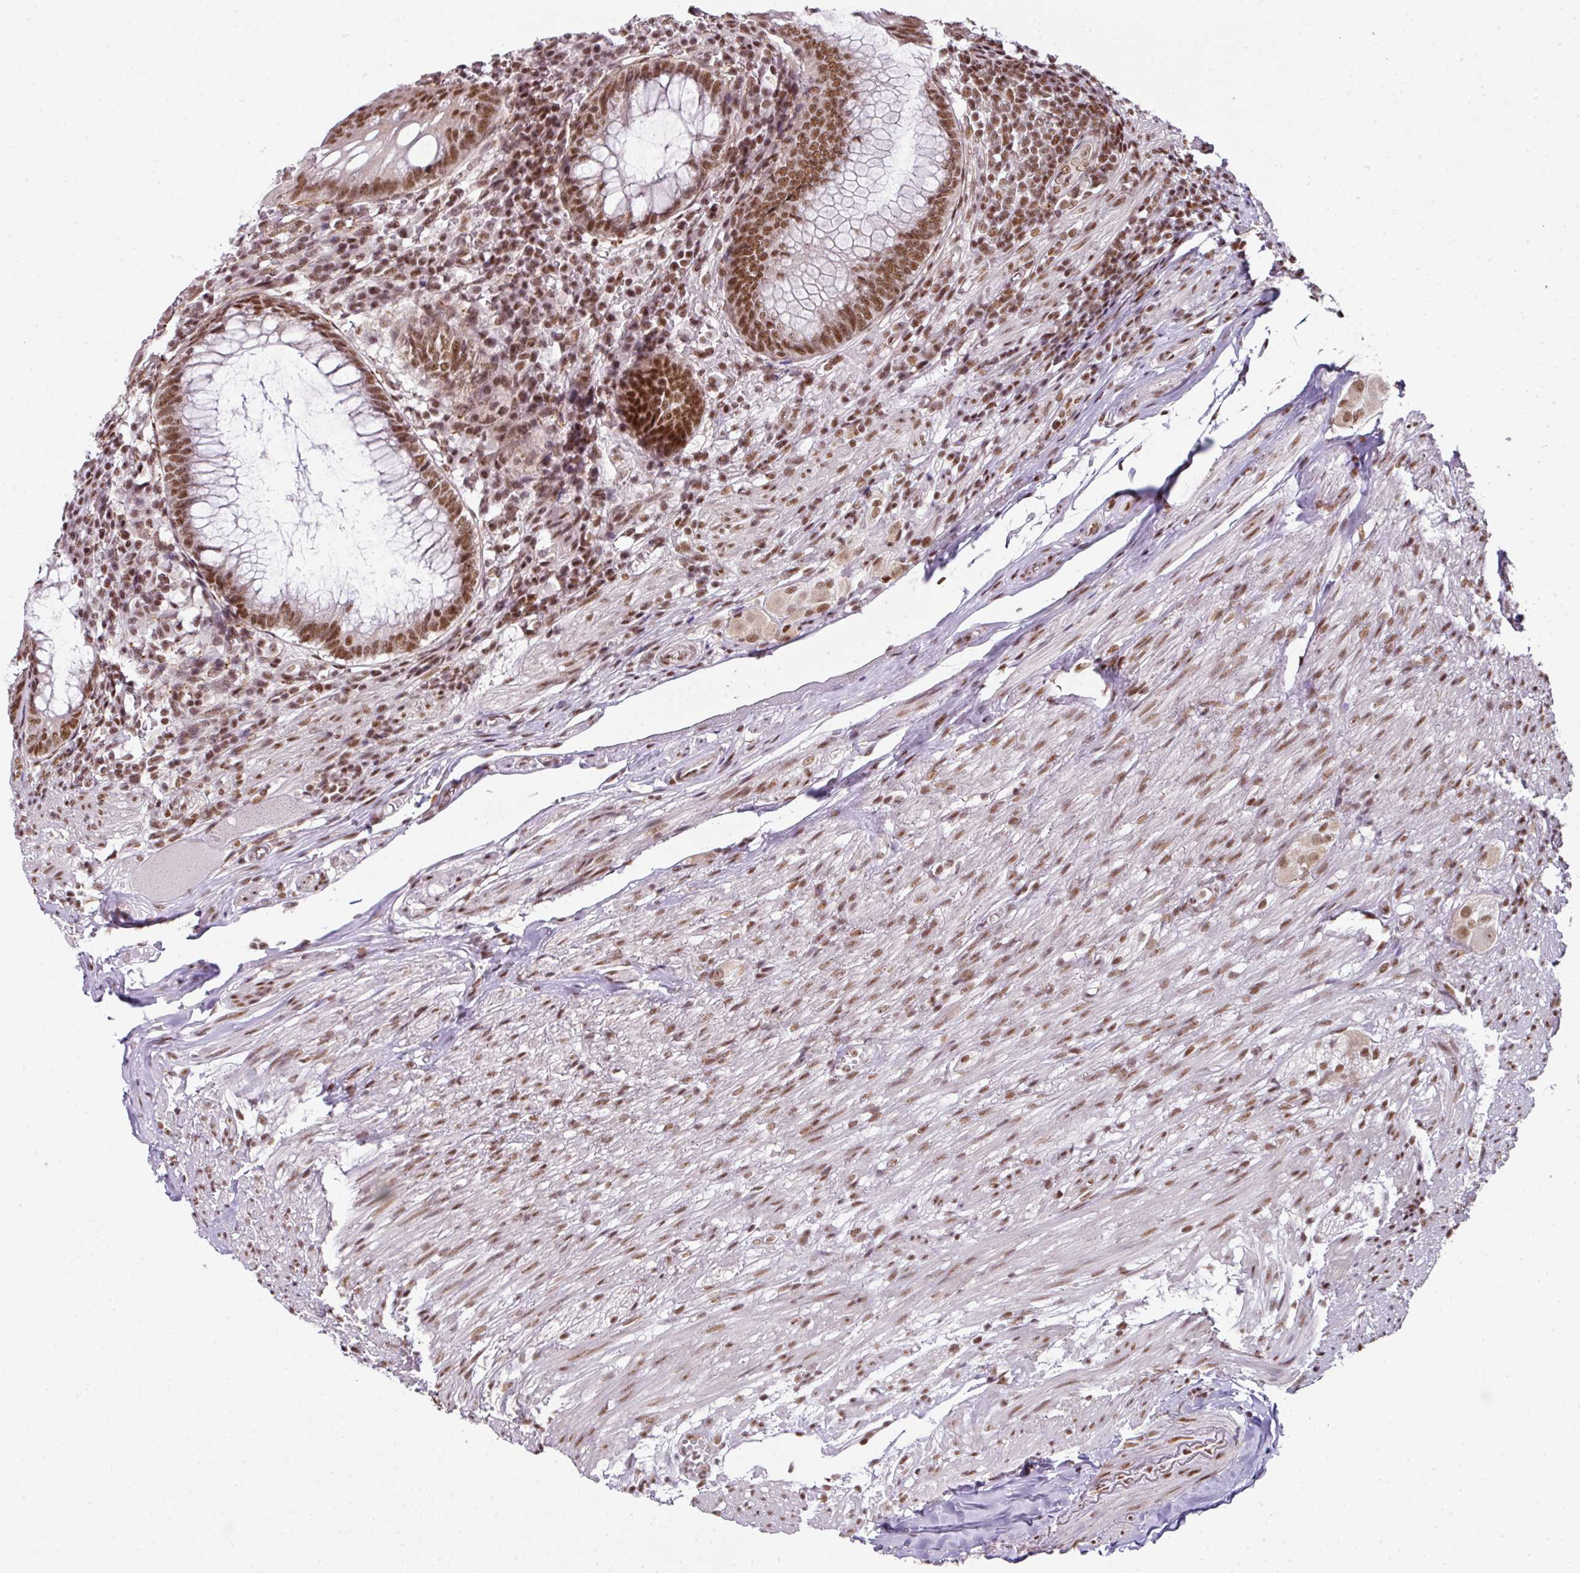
{"staining": {"intensity": "moderate", "quantity": ">75%", "location": "nuclear"}, "tissue": "appendix", "cell_type": "Glandular cells", "image_type": "normal", "snomed": [{"axis": "morphology", "description": "Normal tissue, NOS"}, {"axis": "topography", "description": "Appendix"}], "caption": "A medium amount of moderate nuclear staining is identified in approximately >75% of glandular cells in unremarkable appendix. (brown staining indicates protein expression, while blue staining denotes nuclei).", "gene": "NFYA", "patient": {"sex": "male", "age": 83}}